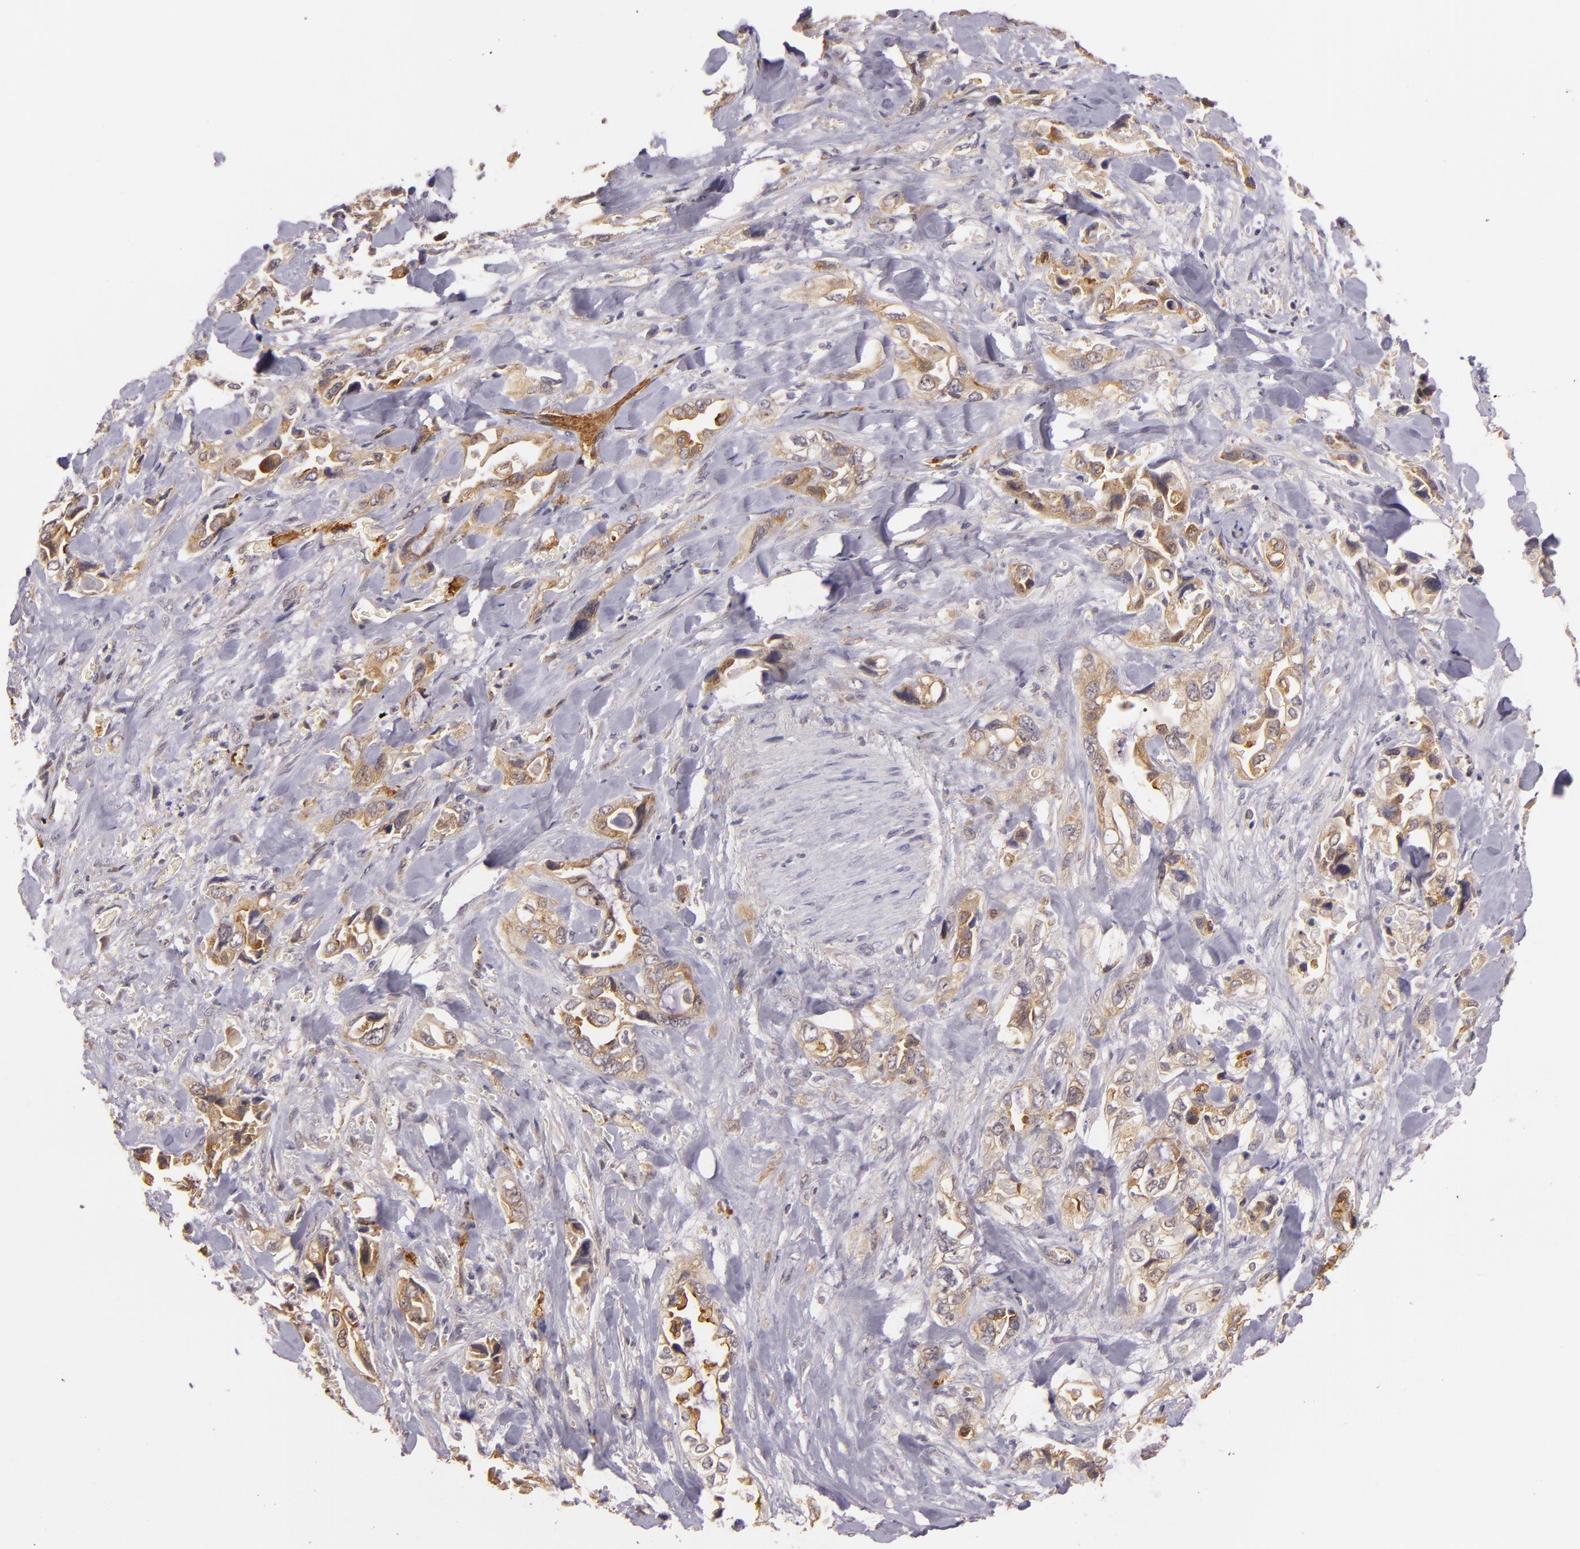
{"staining": {"intensity": "moderate", "quantity": "25%-75%", "location": "cytoplasmic/membranous"}, "tissue": "pancreatic cancer", "cell_type": "Tumor cells", "image_type": "cancer", "snomed": [{"axis": "morphology", "description": "Adenocarcinoma, NOS"}, {"axis": "topography", "description": "Pancreas"}], "caption": "Brown immunohistochemical staining in pancreatic adenocarcinoma shows moderate cytoplasmic/membranous positivity in approximately 25%-75% of tumor cells.", "gene": "SYTL4", "patient": {"sex": "male", "age": 69}}